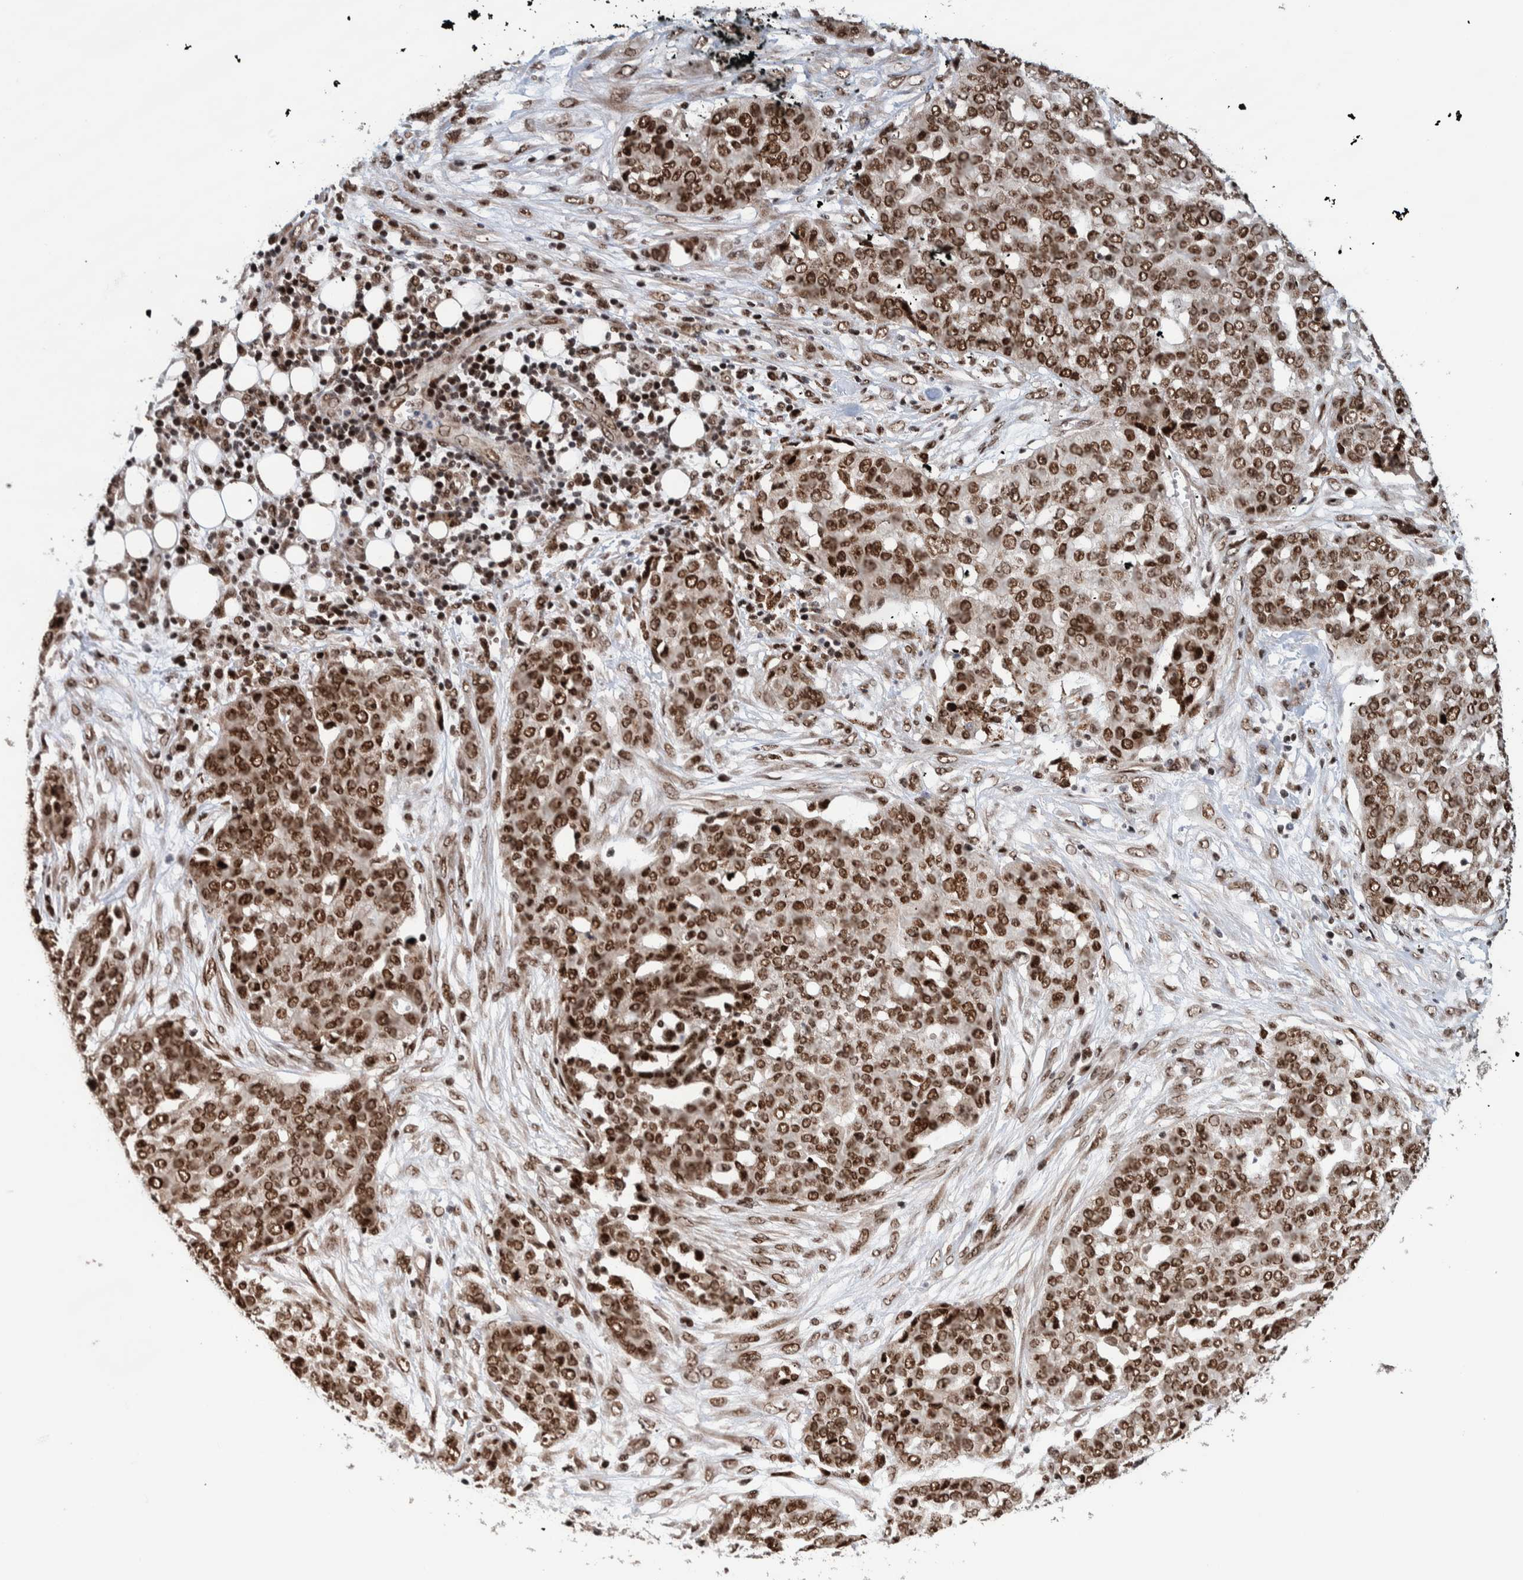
{"staining": {"intensity": "strong", "quantity": ">75%", "location": "nuclear"}, "tissue": "ovarian cancer", "cell_type": "Tumor cells", "image_type": "cancer", "snomed": [{"axis": "morphology", "description": "Cystadenocarcinoma, serous, NOS"}, {"axis": "topography", "description": "Soft tissue"}, {"axis": "topography", "description": "Ovary"}], "caption": "Strong nuclear staining for a protein is present in approximately >75% of tumor cells of ovarian serous cystadenocarcinoma using IHC.", "gene": "CHD4", "patient": {"sex": "female", "age": 57}}